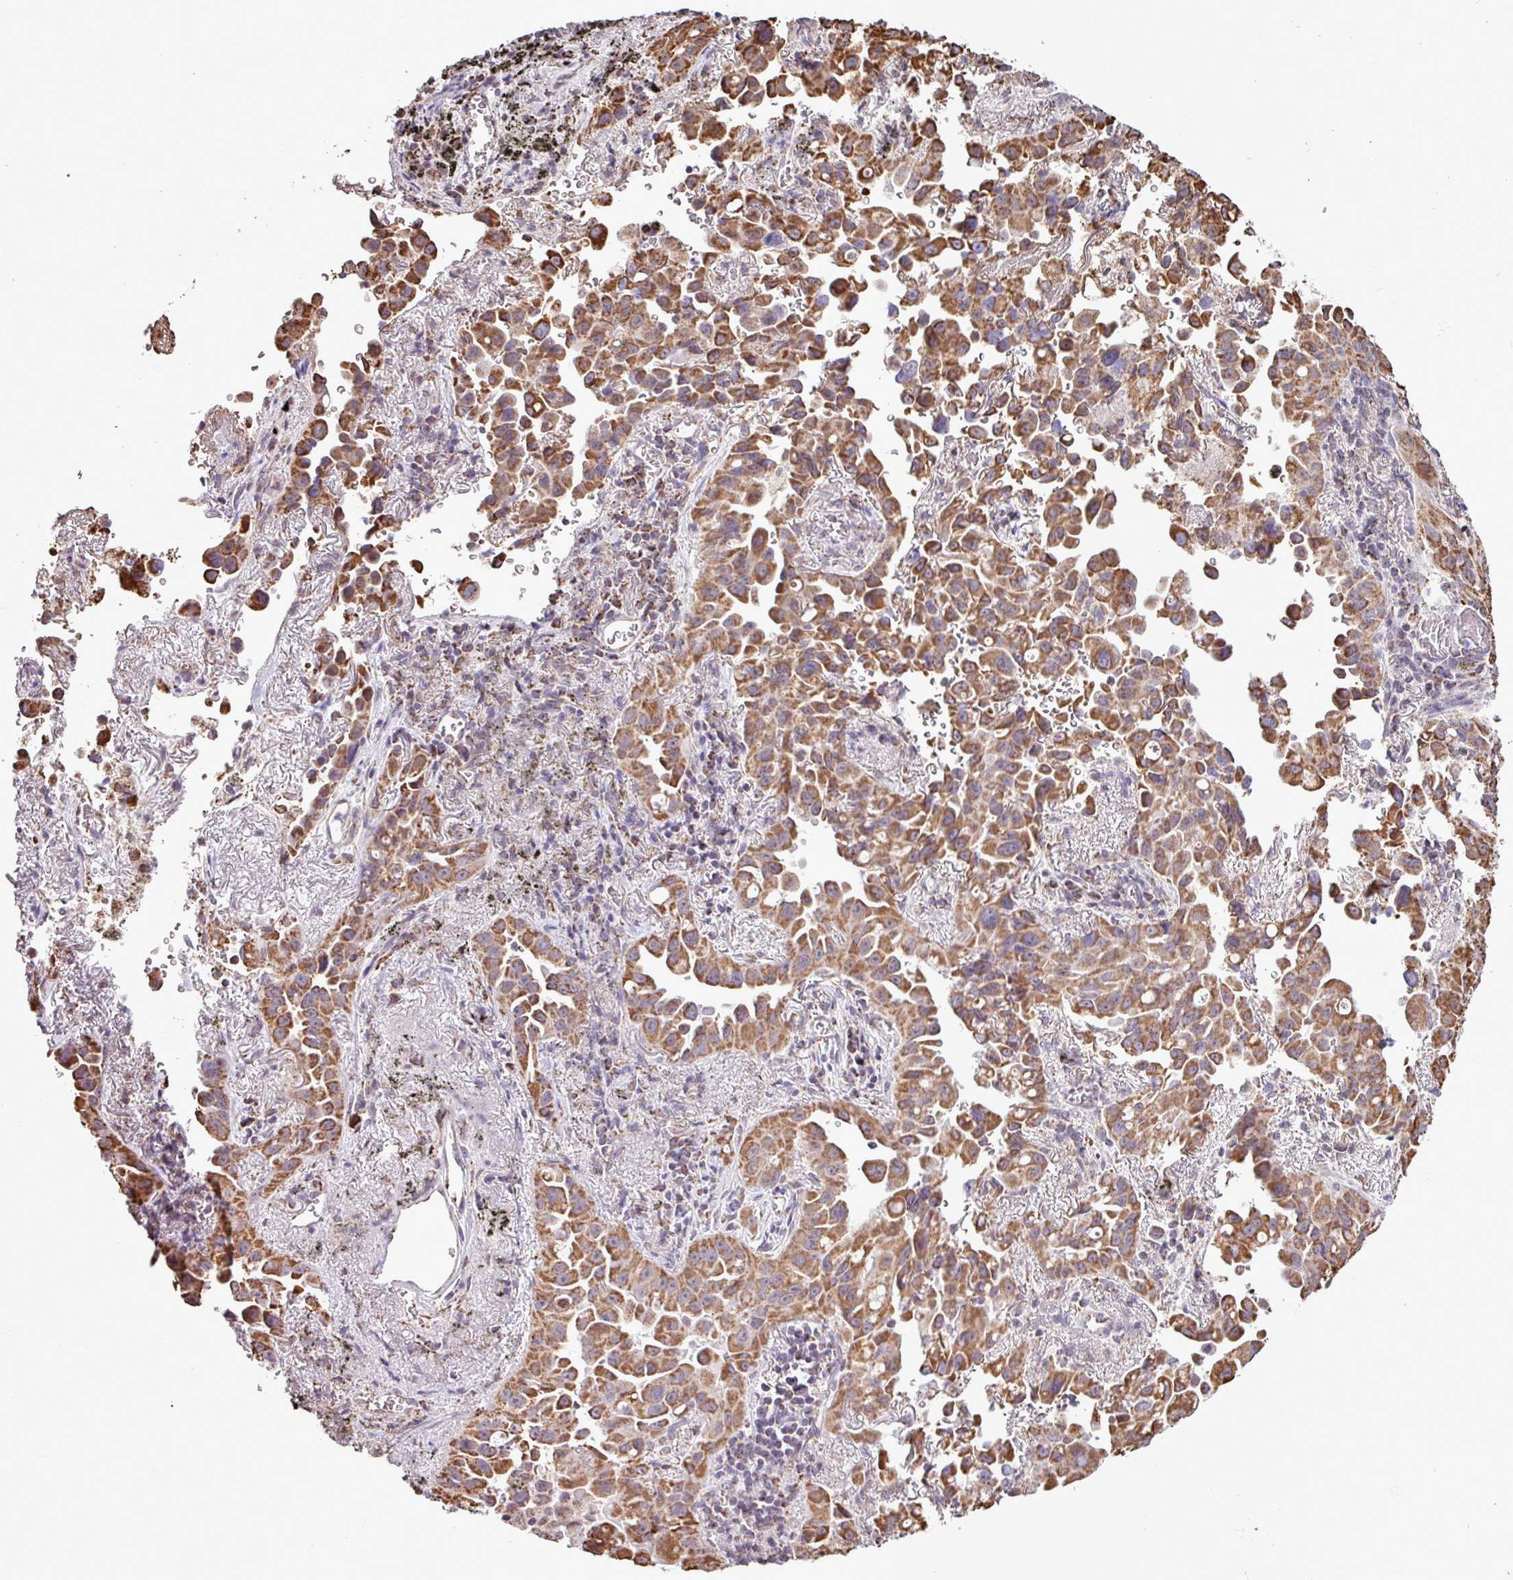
{"staining": {"intensity": "strong", "quantity": ">75%", "location": "cytoplasmic/membranous"}, "tissue": "lung cancer", "cell_type": "Tumor cells", "image_type": "cancer", "snomed": [{"axis": "morphology", "description": "Adenocarcinoma, NOS"}, {"axis": "topography", "description": "Lung"}], "caption": "Human lung cancer (adenocarcinoma) stained with a brown dye shows strong cytoplasmic/membranous positive positivity in approximately >75% of tumor cells.", "gene": "ALG8", "patient": {"sex": "male", "age": 68}}